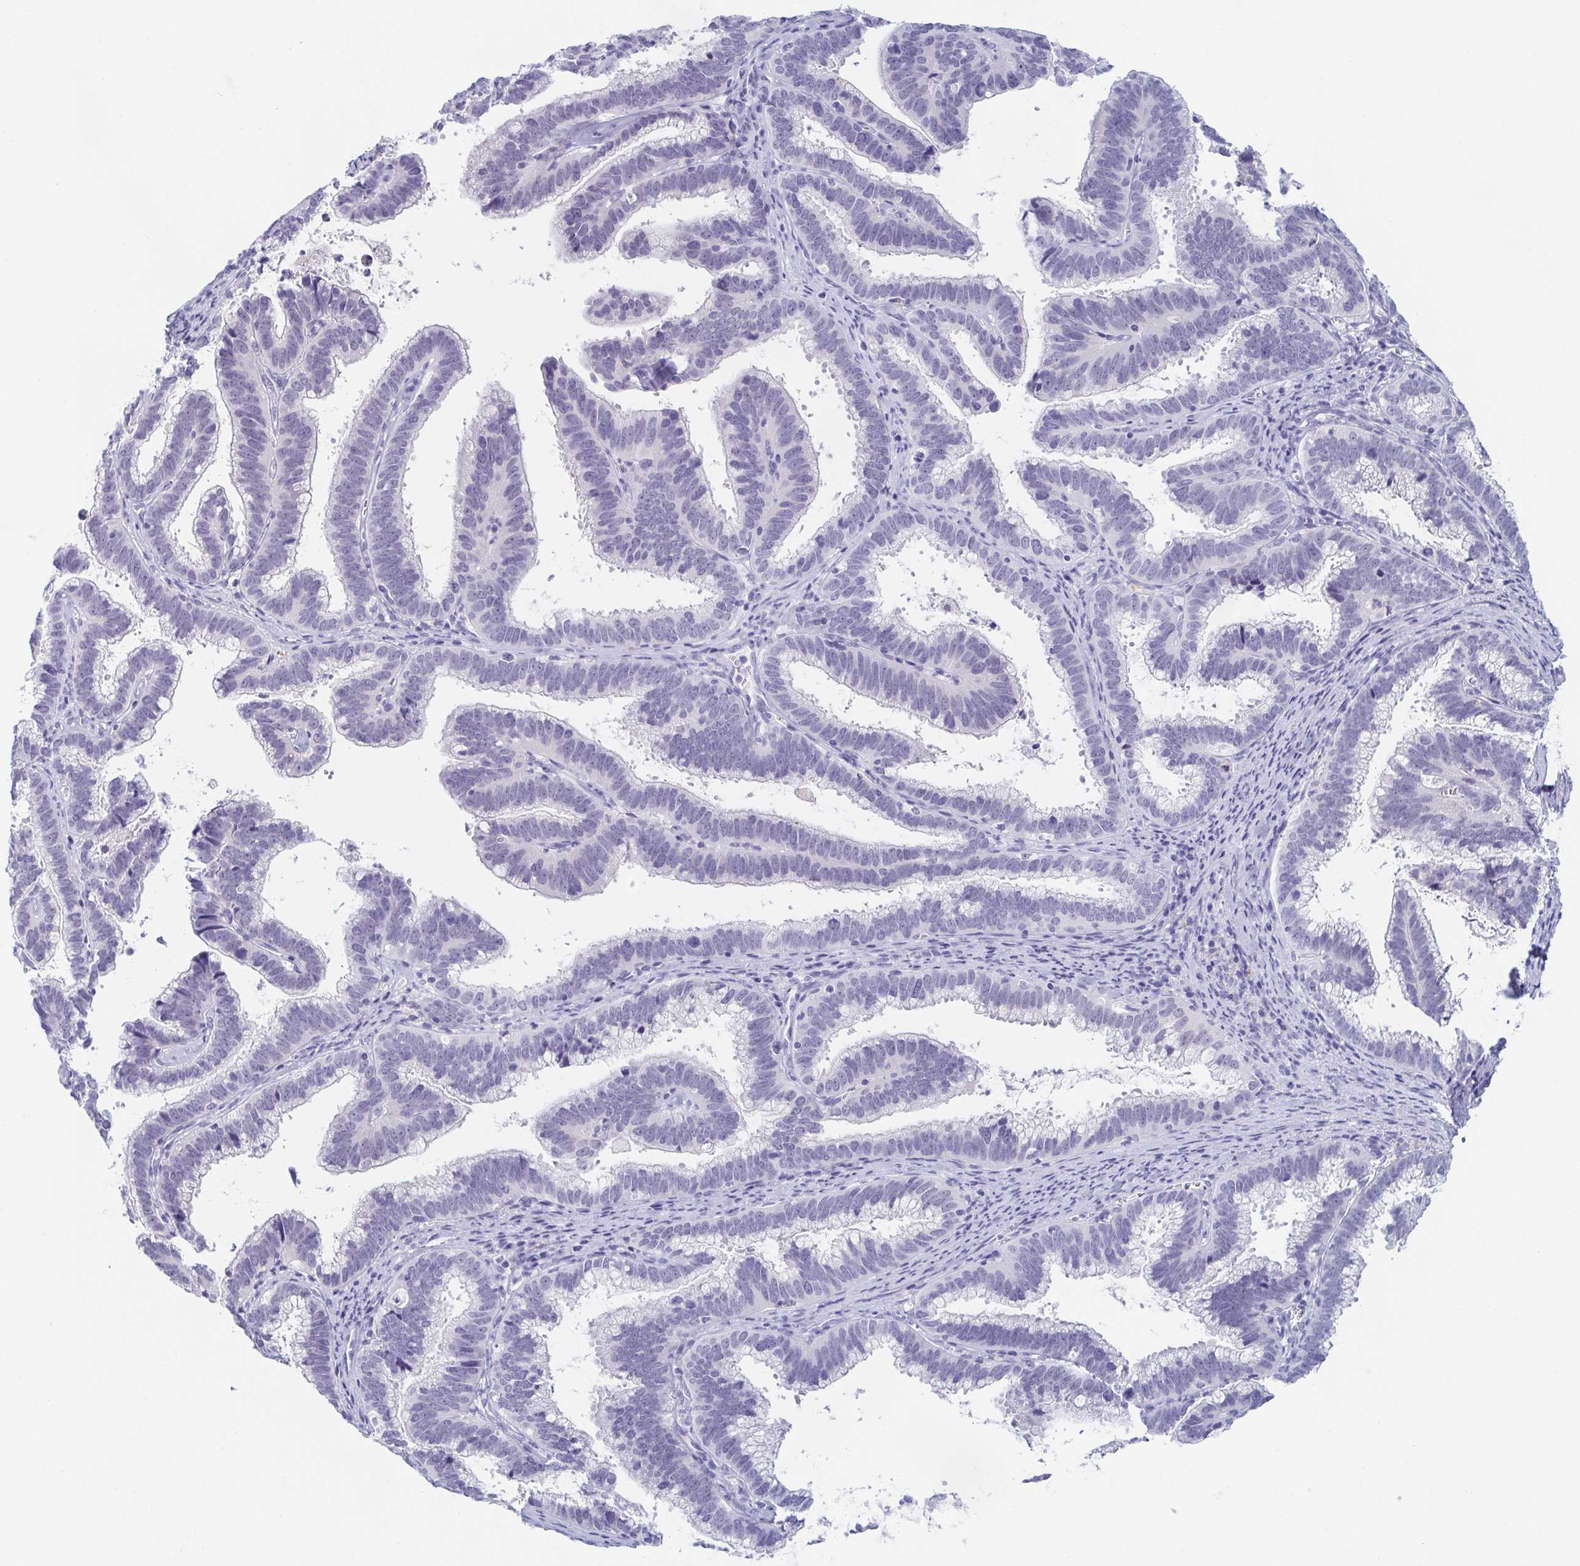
{"staining": {"intensity": "negative", "quantity": "none", "location": "none"}, "tissue": "cervical cancer", "cell_type": "Tumor cells", "image_type": "cancer", "snomed": [{"axis": "morphology", "description": "Adenocarcinoma, NOS"}, {"axis": "topography", "description": "Cervix"}], "caption": "This is a photomicrograph of IHC staining of cervical cancer (adenocarcinoma), which shows no positivity in tumor cells.", "gene": "REG4", "patient": {"sex": "female", "age": 61}}